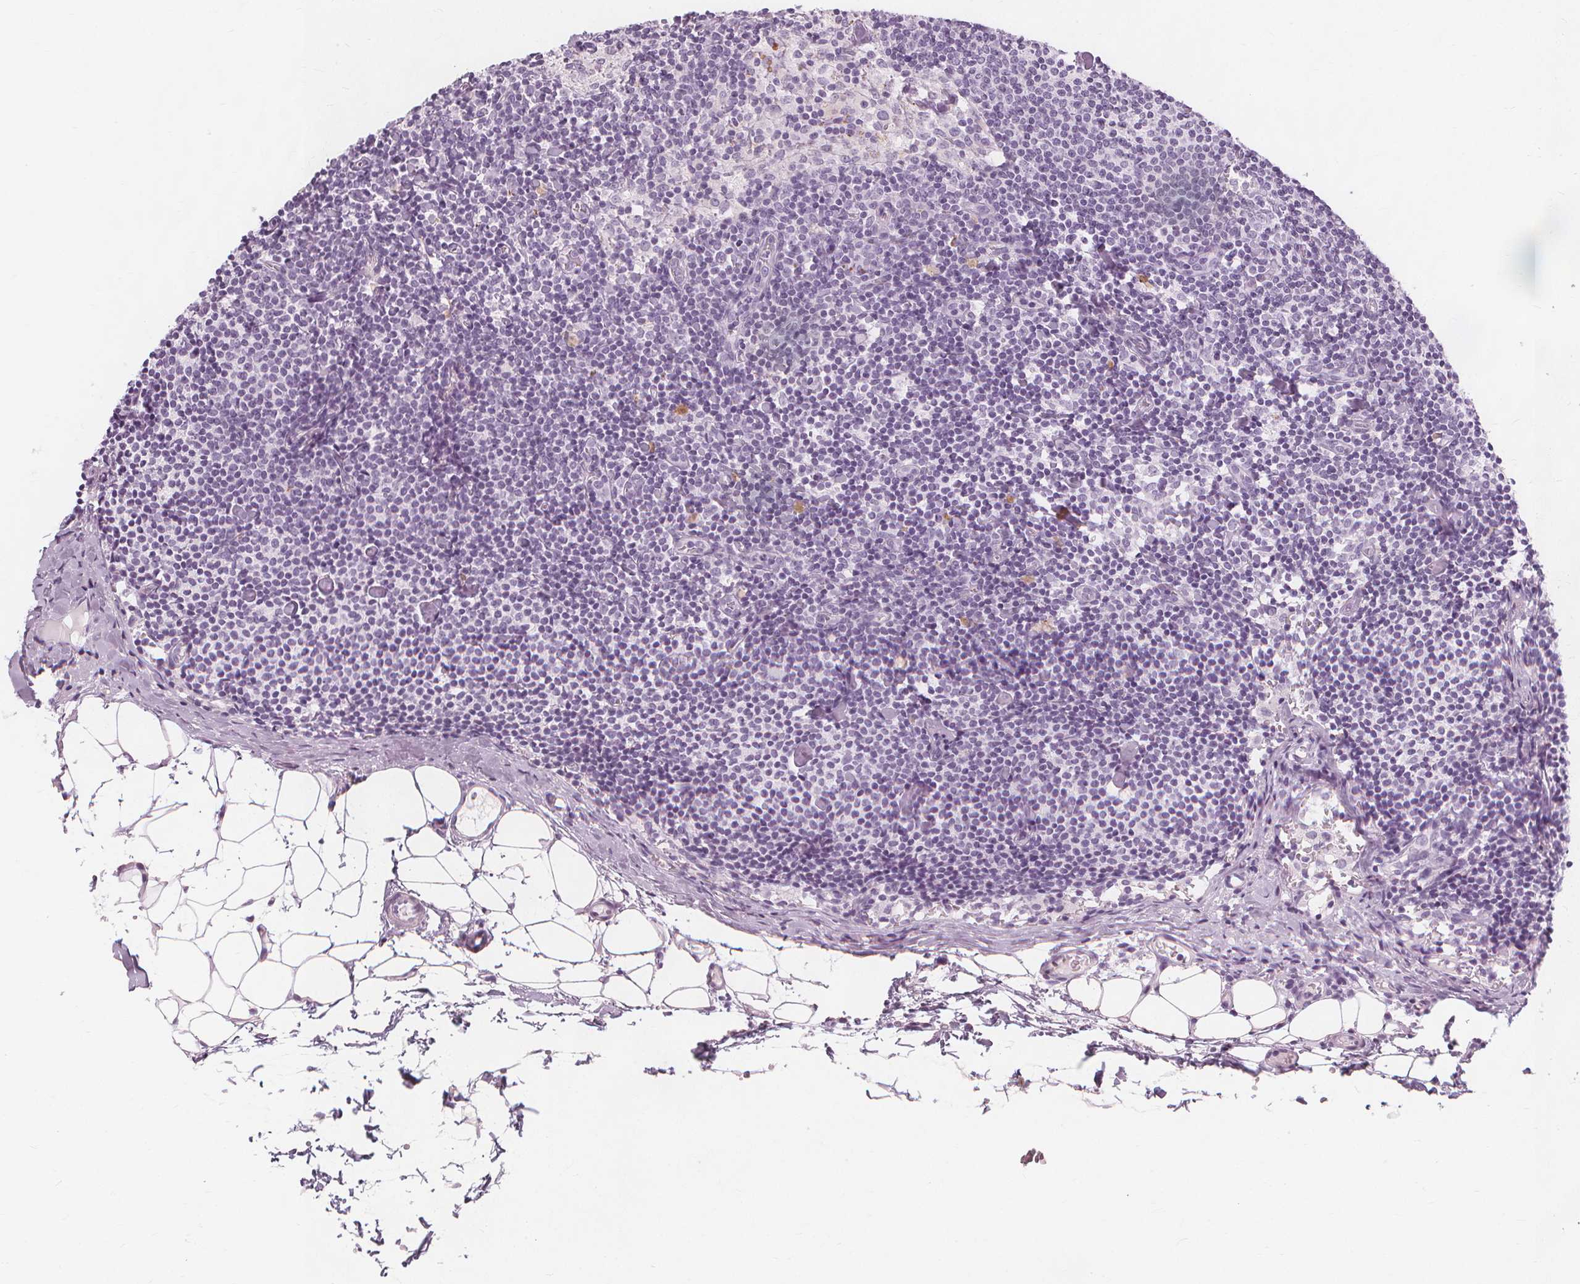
{"staining": {"intensity": "negative", "quantity": "none", "location": "none"}, "tissue": "lymph node", "cell_type": "Germinal center cells", "image_type": "normal", "snomed": [{"axis": "morphology", "description": "Normal tissue, NOS"}, {"axis": "topography", "description": "Lymph node"}], "caption": "Immunohistochemistry (IHC) histopathology image of normal lymph node: lymph node stained with DAB demonstrates no significant protein staining in germinal center cells.", "gene": "TFF1", "patient": {"sex": "female", "age": 41}}